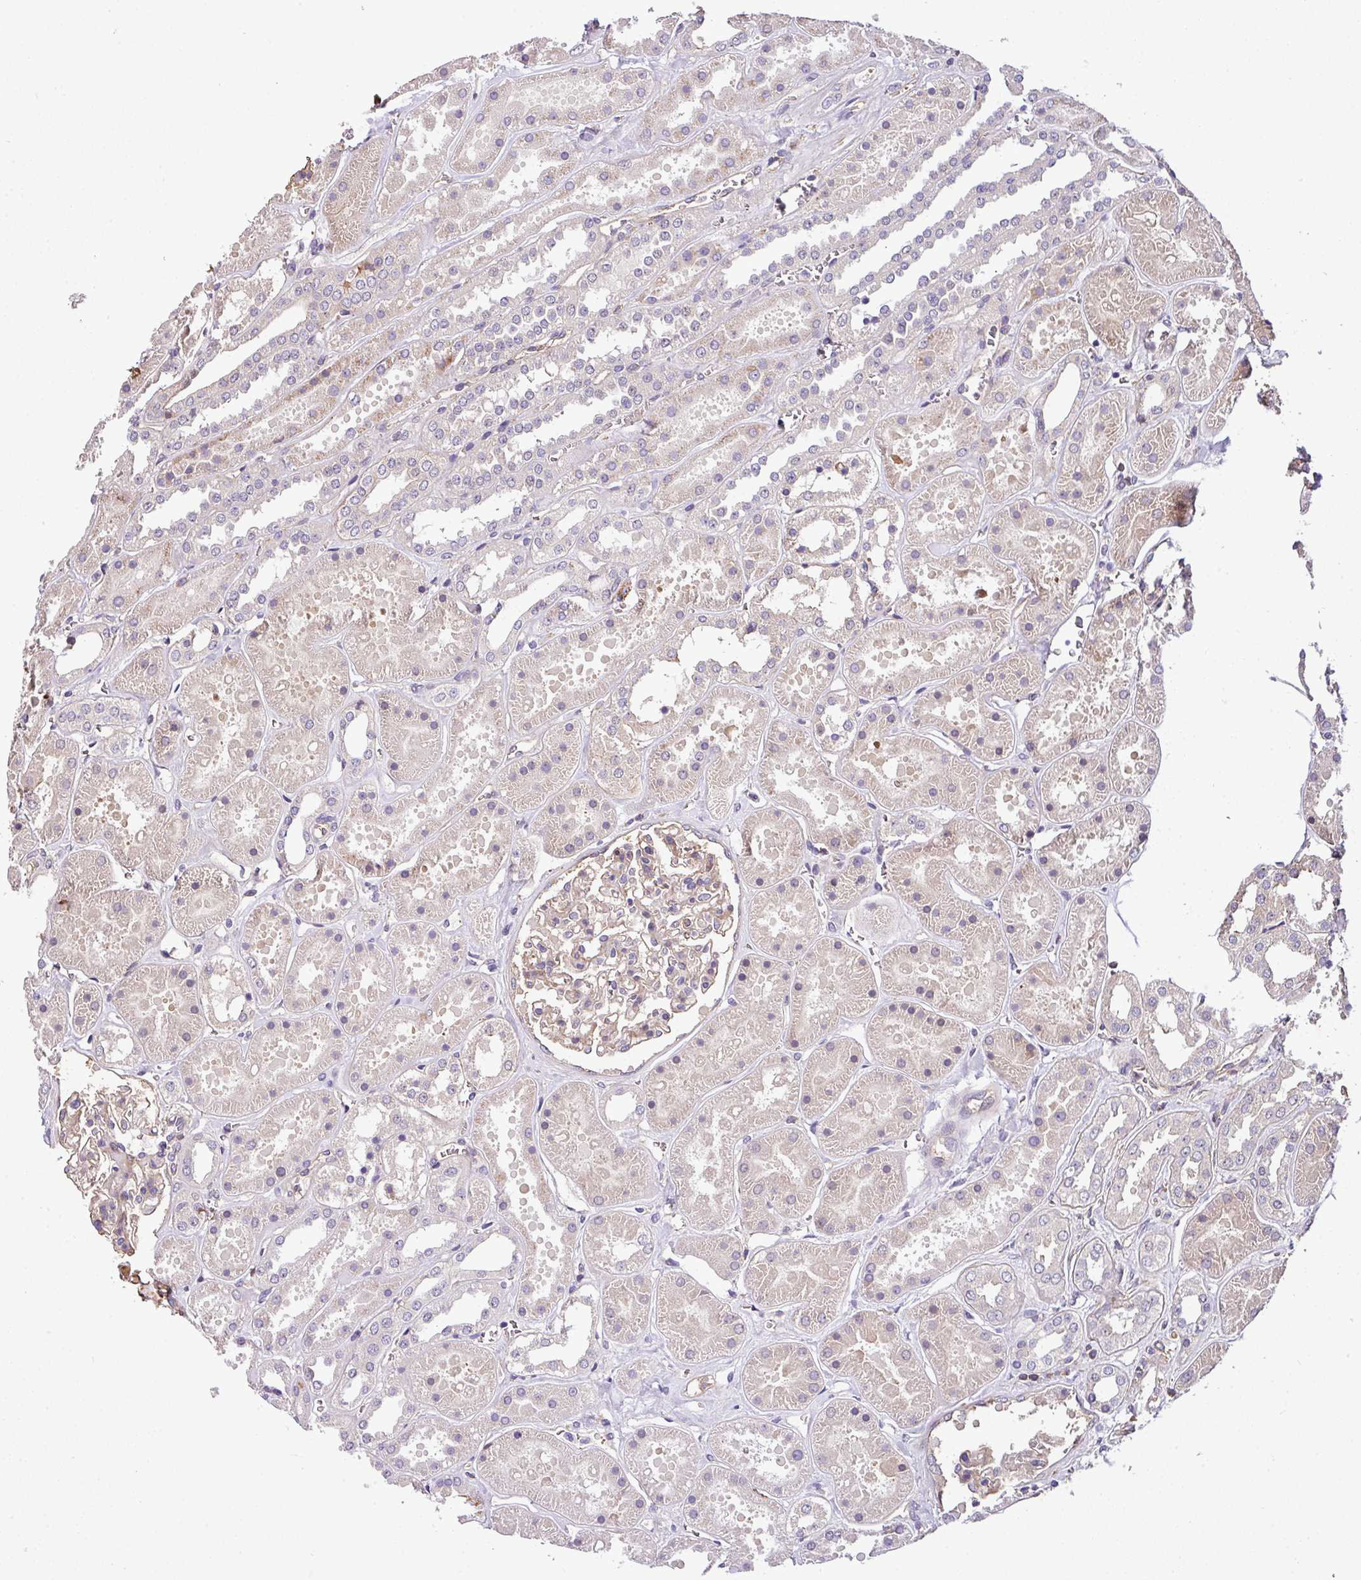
{"staining": {"intensity": "weak", "quantity": "25%-75%", "location": "cytoplasmic/membranous"}, "tissue": "kidney", "cell_type": "Cells in glomeruli", "image_type": "normal", "snomed": [{"axis": "morphology", "description": "Normal tissue, NOS"}, {"axis": "topography", "description": "Kidney"}], "caption": "IHC image of benign human kidney stained for a protein (brown), which shows low levels of weak cytoplasmic/membranous positivity in approximately 25%-75% of cells in glomeruli.", "gene": "CASS4", "patient": {"sex": "female", "age": 41}}